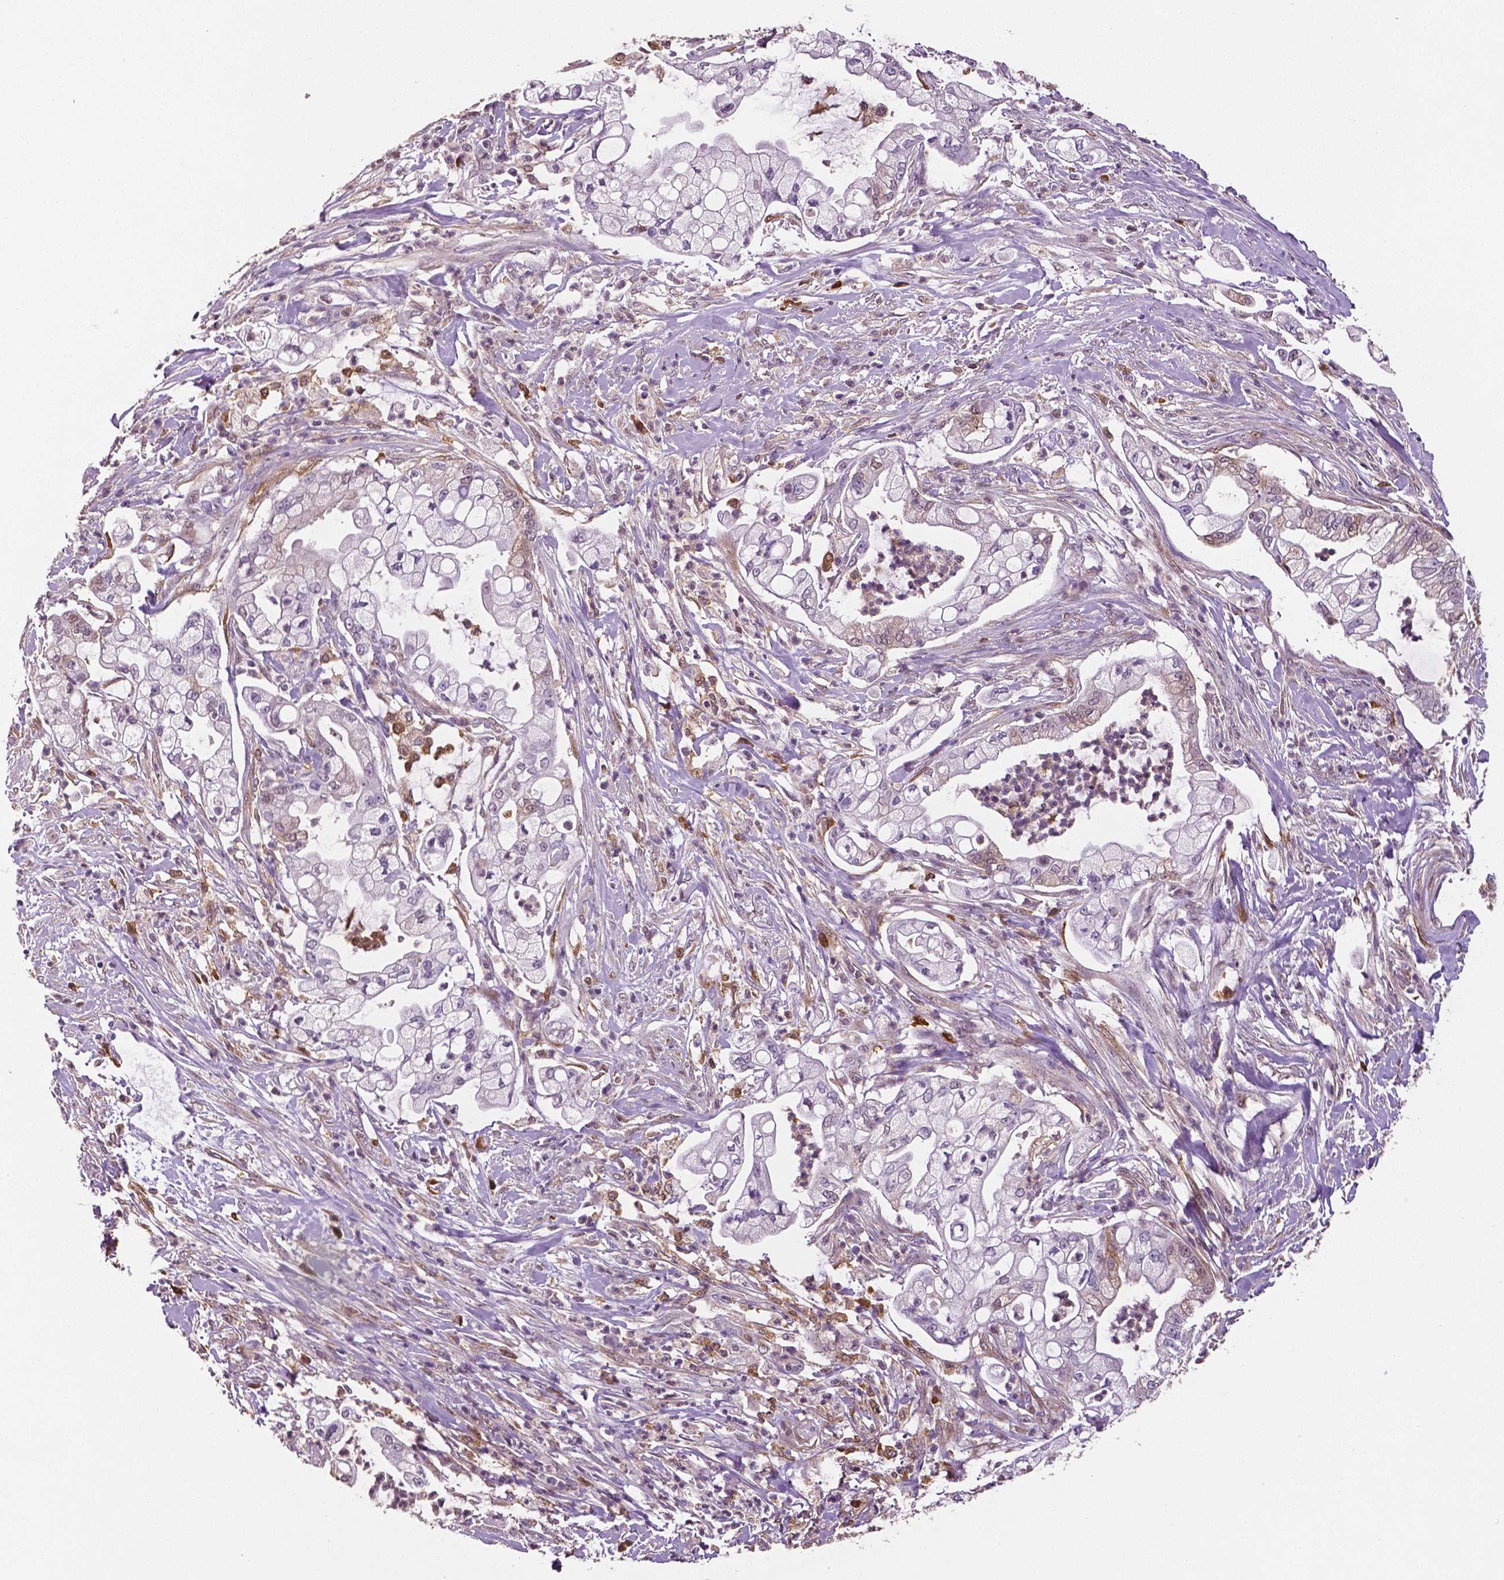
{"staining": {"intensity": "weak", "quantity": "<25%", "location": "cytoplasmic/membranous"}, "tissue": "pancreatic cancer", "cell_type": "Tumor cells", "image_type": "cancer", "snomed": [{"axis": "morphology", "description": "Adenocarcinoma, NOS"}, {"axis": "topography", "description": "Pancreas"}], "caption": "Immunohistochemistry image of neoplastic tissue: pancreatic cancer (adenocarcinoma) stained with DAB (3,3'-diaminobenzidine) exhibits no significant protein expression in tumor cells.", "gene": "PHGDH", "patient": {"sex": "female", "age": 69}}